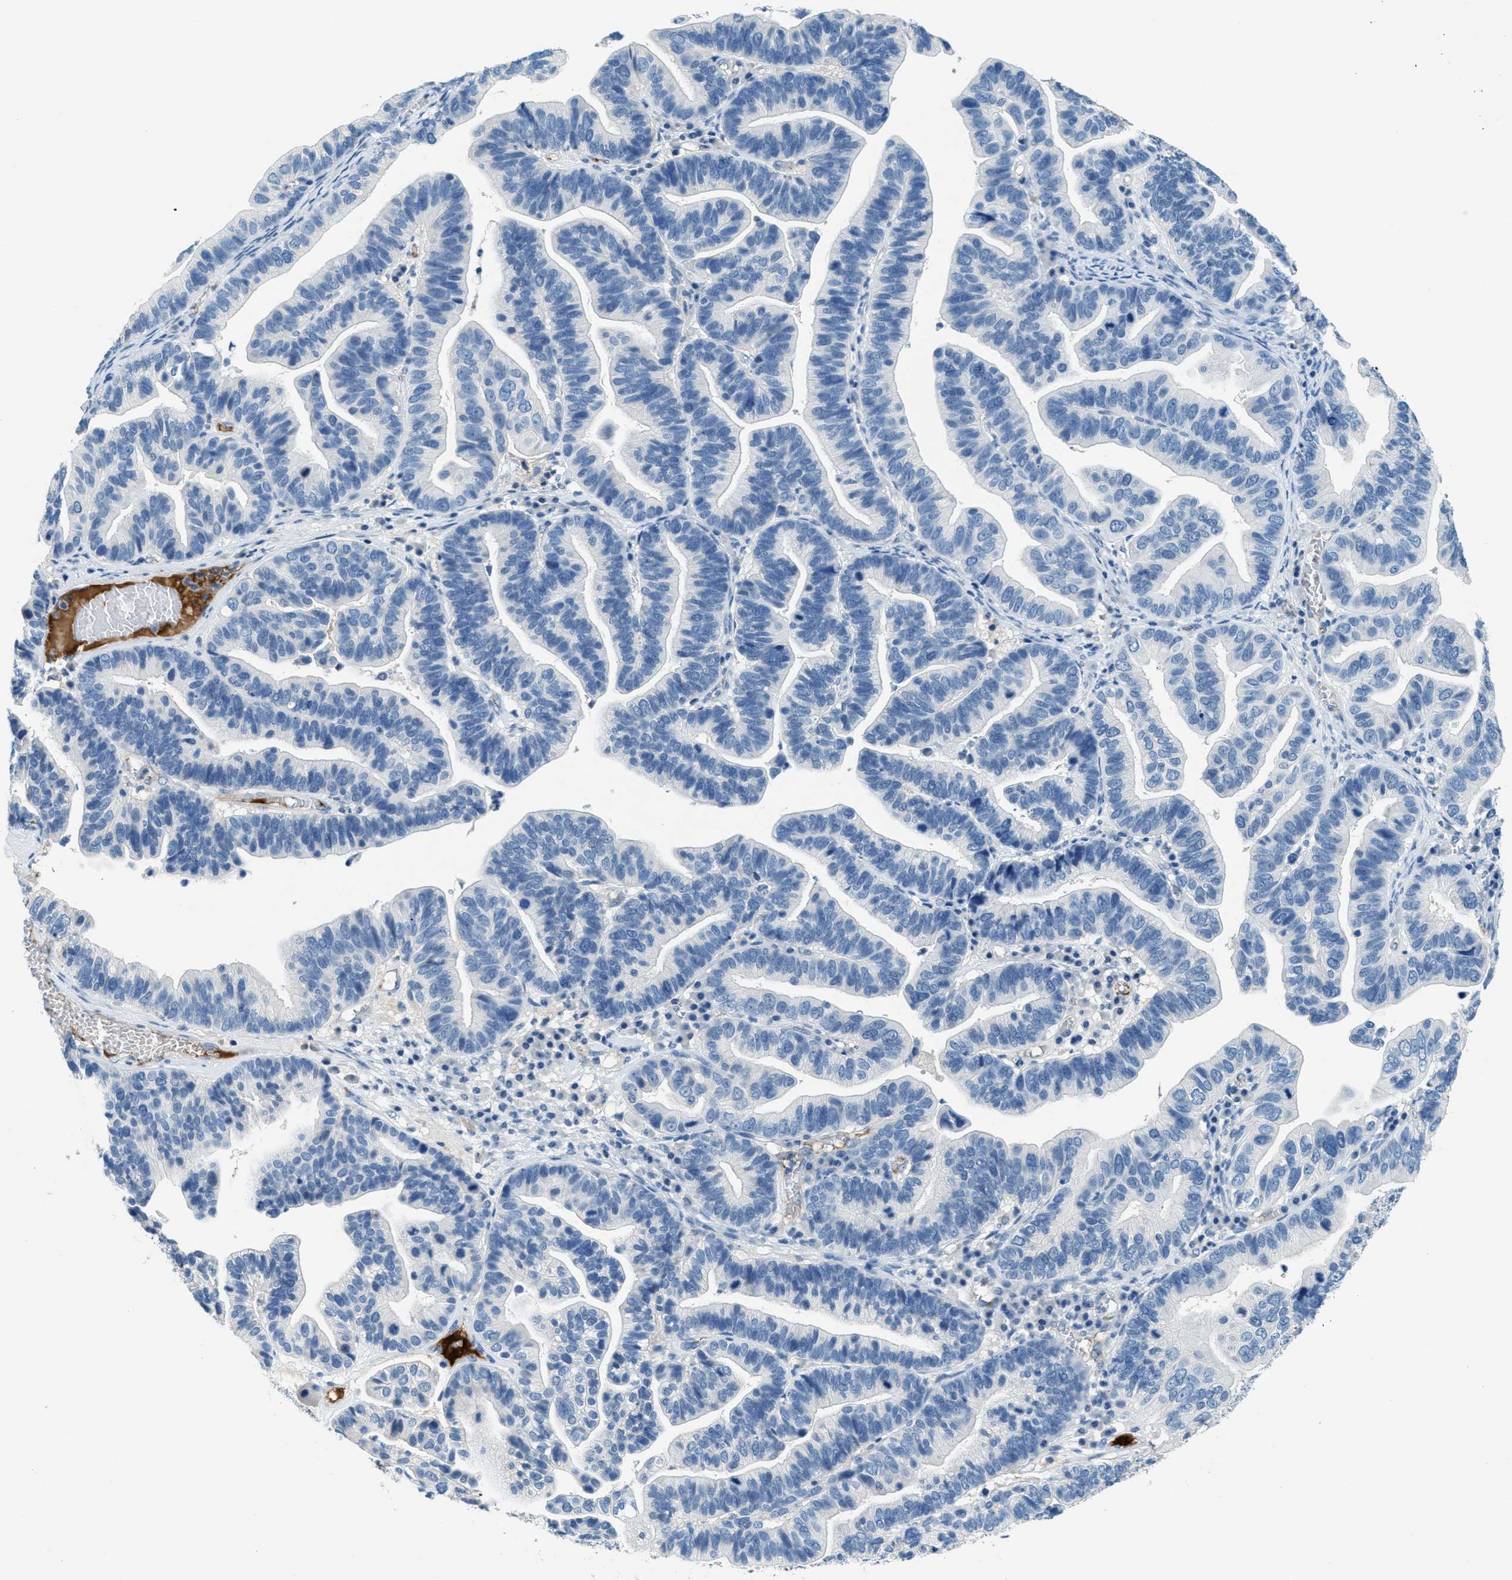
{"staining": {"intensity": "negative", "quantity": "none", "location": "none"}, "tissue": "ovarian cancer", "cell_type": "Tumor cells", "image_type": "cancer", "snomed": [{"axis": "morphology", "description": "Cystadenocarcinoma, serous, NOS"}, {"axis": "topography", "description": "Ovary"}], "caption": "This is an immunohistochemistry (IHC) micrograph of human ovarian cancer. There is no expression in tumor cells.", "gene": "A2M", "patient": {"sex": "female", "age": 56}}